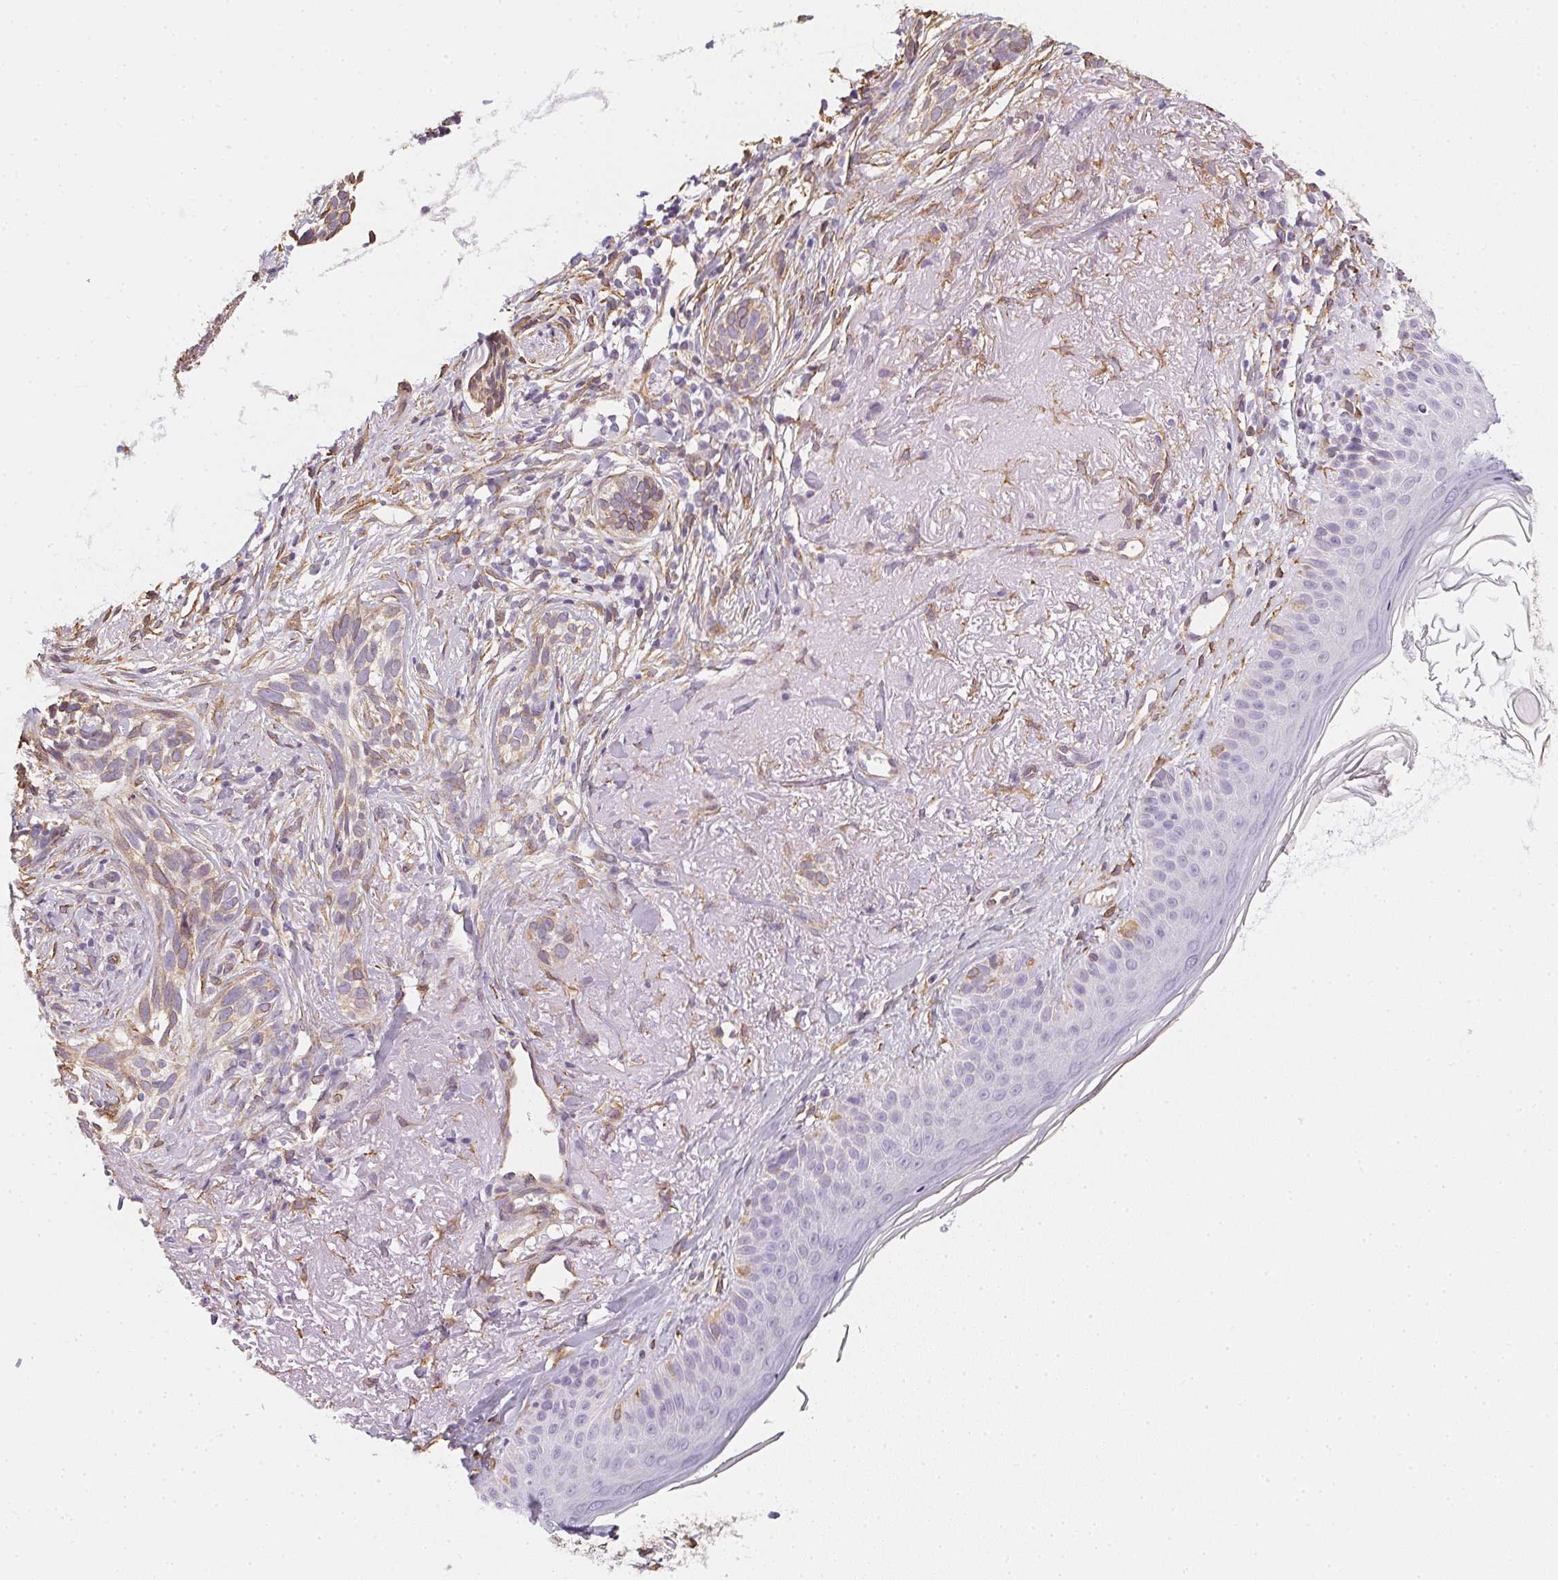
{"staining": {"intensity": "weak", "quantity": "<25%", "location": "cytoplasmic/membranous"}, "tissue": "skin cancer", "cell_type": "Tumor cells", "image_type": "cancer", "snomed": [{"axis": "morphology", "description": "Basal cell carcinoma"}, {"axis": "morphology", "description": "BCC, high aggressive"}, {"axis": "topography", "description": "Skin"}], "caption": "Protein analysis of bcc,  high aggressive (skin) exhibits no significant positivity in tumor cells.", "gene": "RSBN1", "patient": {"sex": "female", "age": 86}}